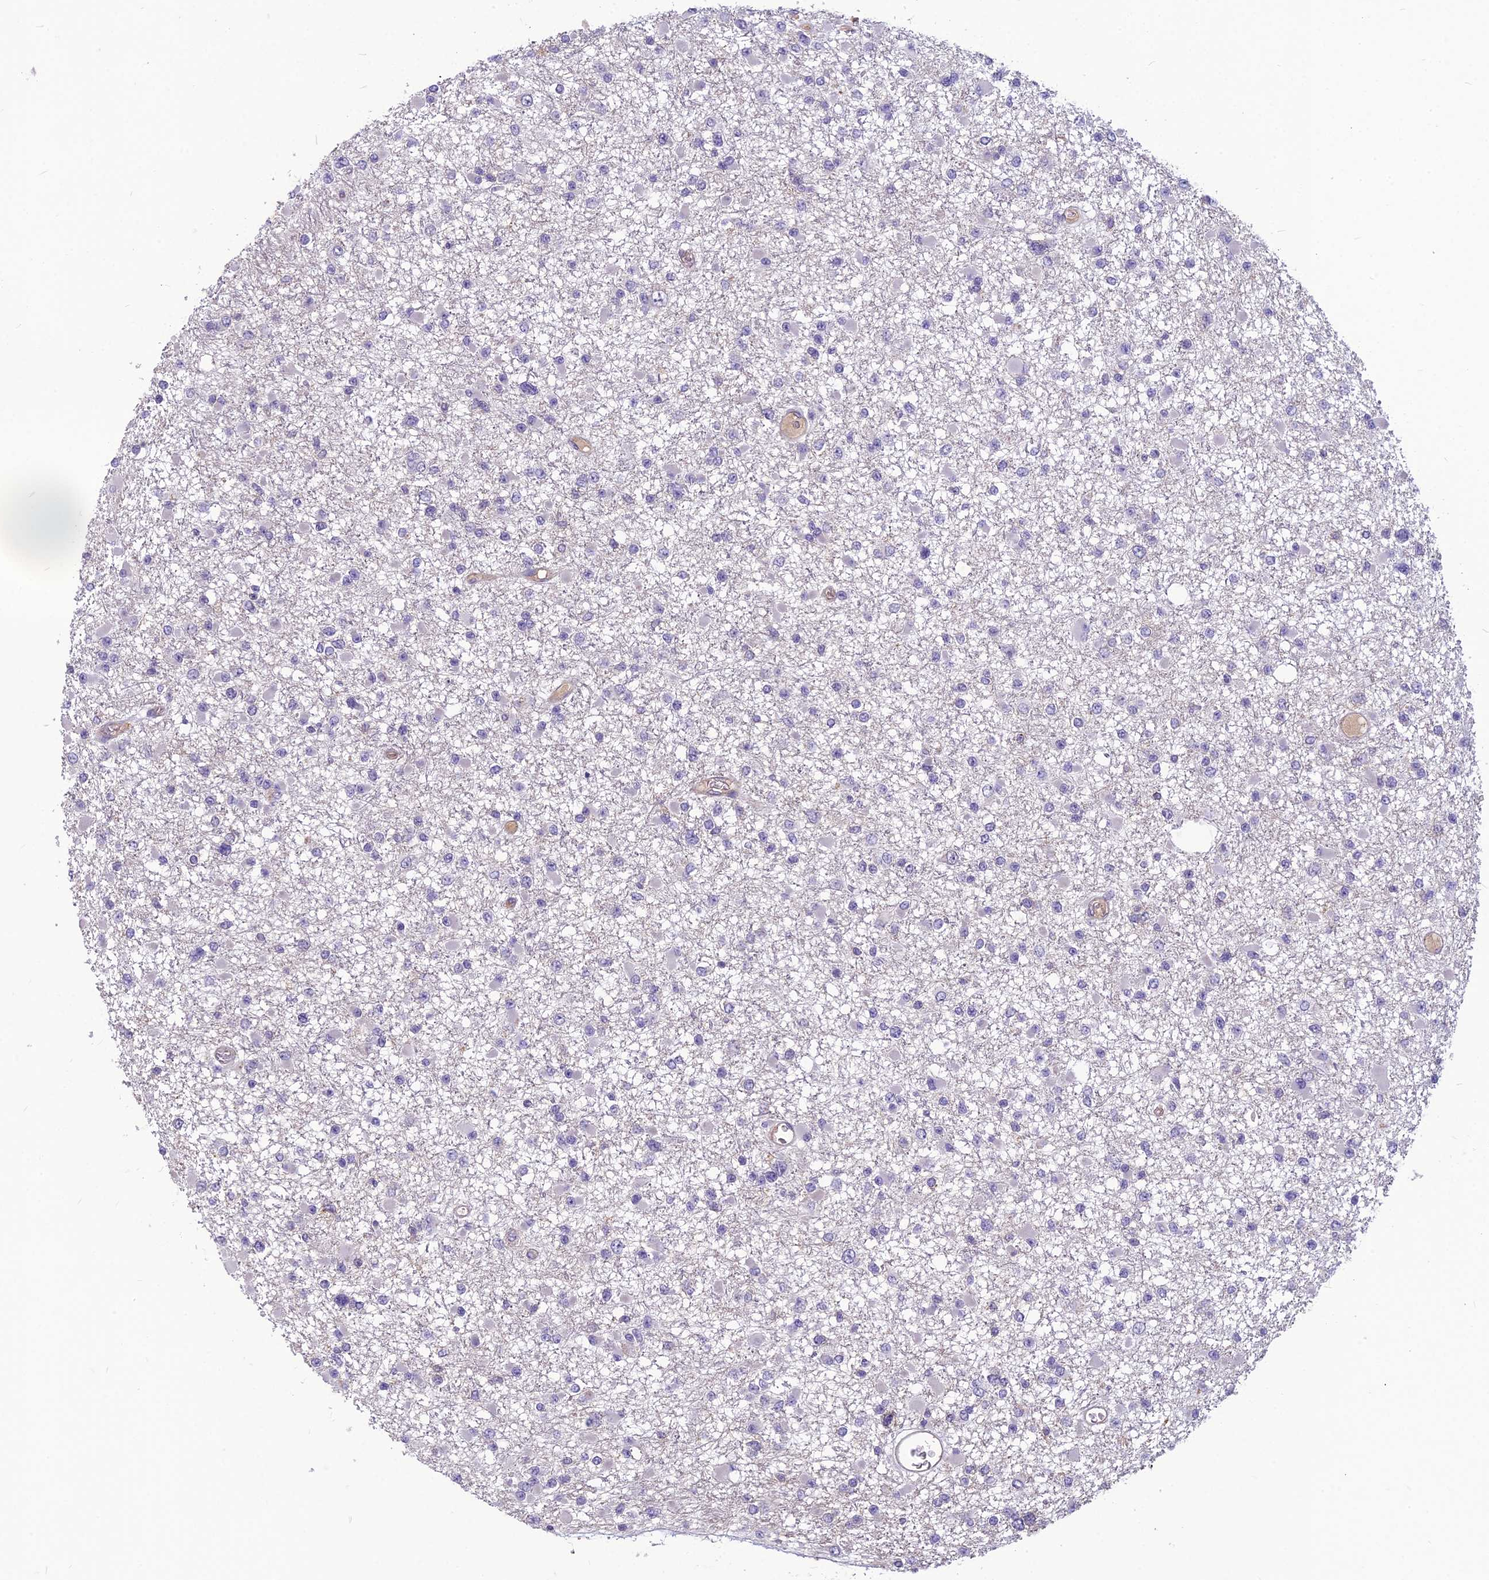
{"staining": {"intensity": "negative", "quantity": "none", "location": "none"}, "tissue": "glioma", "cell_type": "Tumor cells", "image_type": "cancer", "snomed": [{"axis": "morphology", "description": "Glioma, malignant, Low grade"}, {"axis": "topography", "description": "Brain"}], "caption": "High power microscopy micrograph of an immunohistochemistry photomicrograph of glioma, revealing no significant positivity in tumor cells.", "gene": "TSPAN15", "patient": {"sex": "female", "age": 22}}